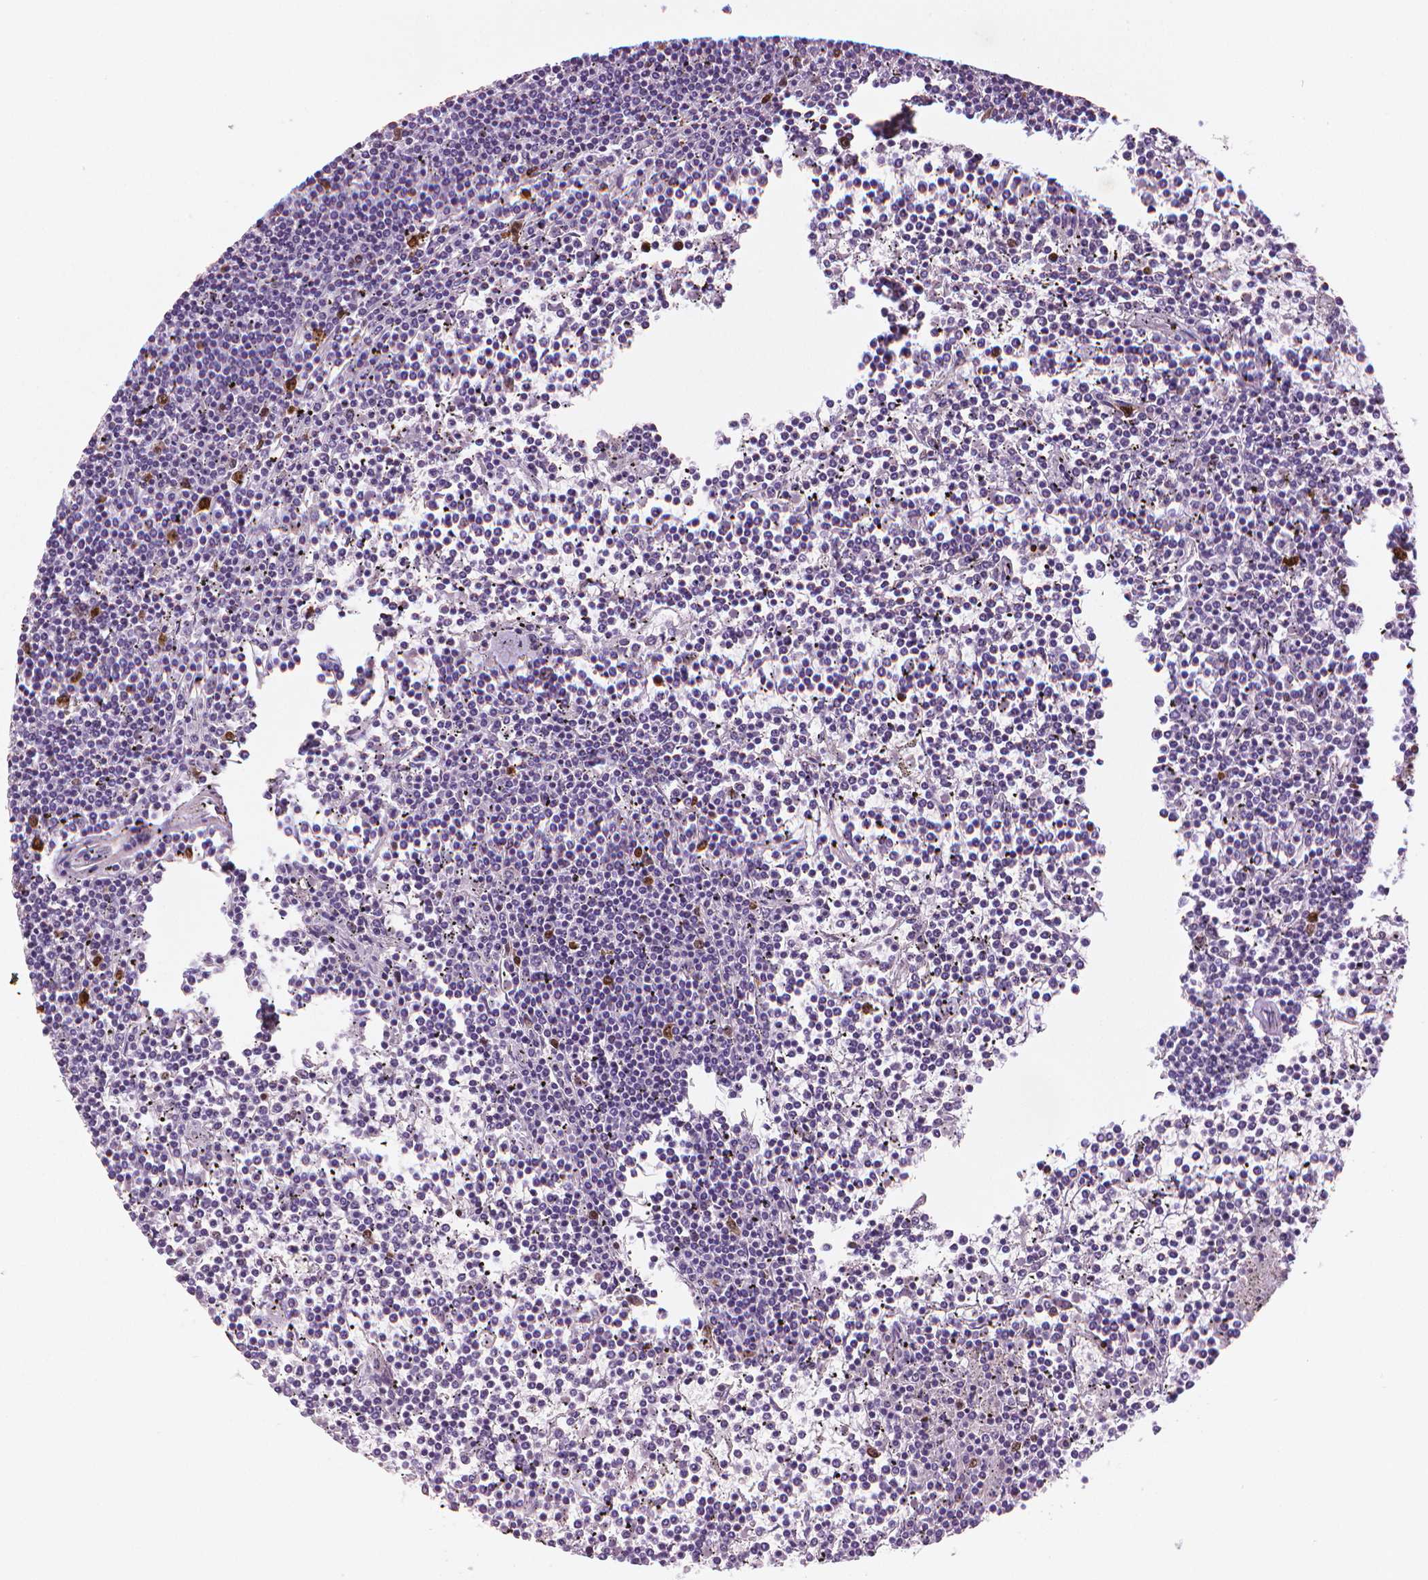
{"staining": {"intensity": "negative", "quantity": "none", "location": "none"}, "tissue": "lymphoma", "cell_type": "Tumor cells", "image_type": "cancer", "snomed": [{"axis": "morphology", "description": "Malignant lymphoma, non-Hodgkin's type, Low grade"}, {"axis": "topography", "description": "Spleen"}], "caption": "A histopathology image of human low-grade malignant lymphoma, non-Hodgkin's type is negative for staining in tumor cells. (DAB immunohistochemistry (IHC), high magnification).", "gene": "MKI67", "patient": {"sex": "female", "age": 19}}